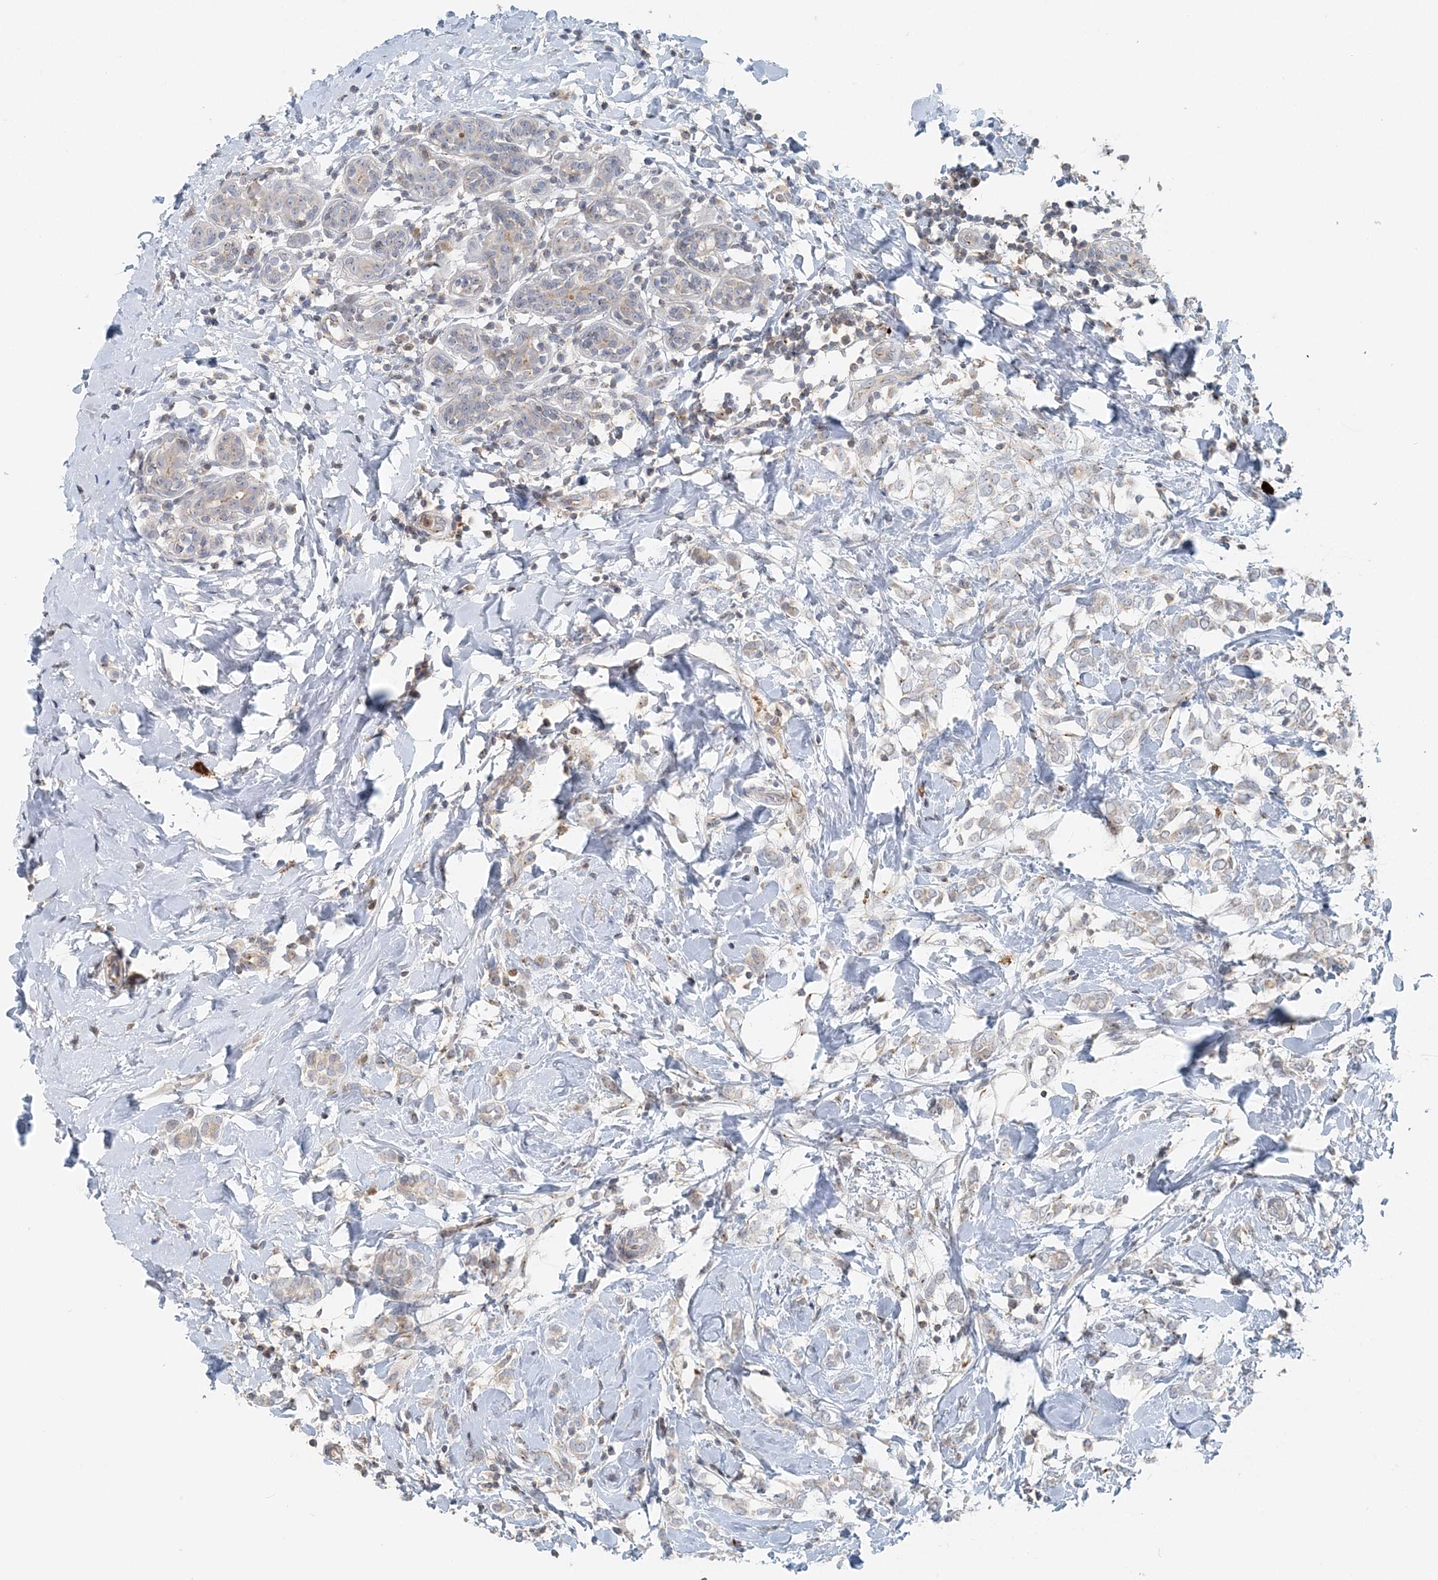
{"staining": {"intensity": "negative", "quantity": "none", "location": "none"}, "tissue": "breast cancer", "cell_type": "Tumor cells", "image_type": "cancer", "snomed": [{"axis": "morphology", "description": "Normal tissue, NOS"}, {"axis": "morphology", "description": "Lobular carcinoma"}, {"axis": "topography", "description": "Breast"}], "caption": "Histopathology image shows no protein expression in tumor cells of breast cancer tissue.", "gene": "NAA11", "patient": {"sex": "female", "age": 47}}